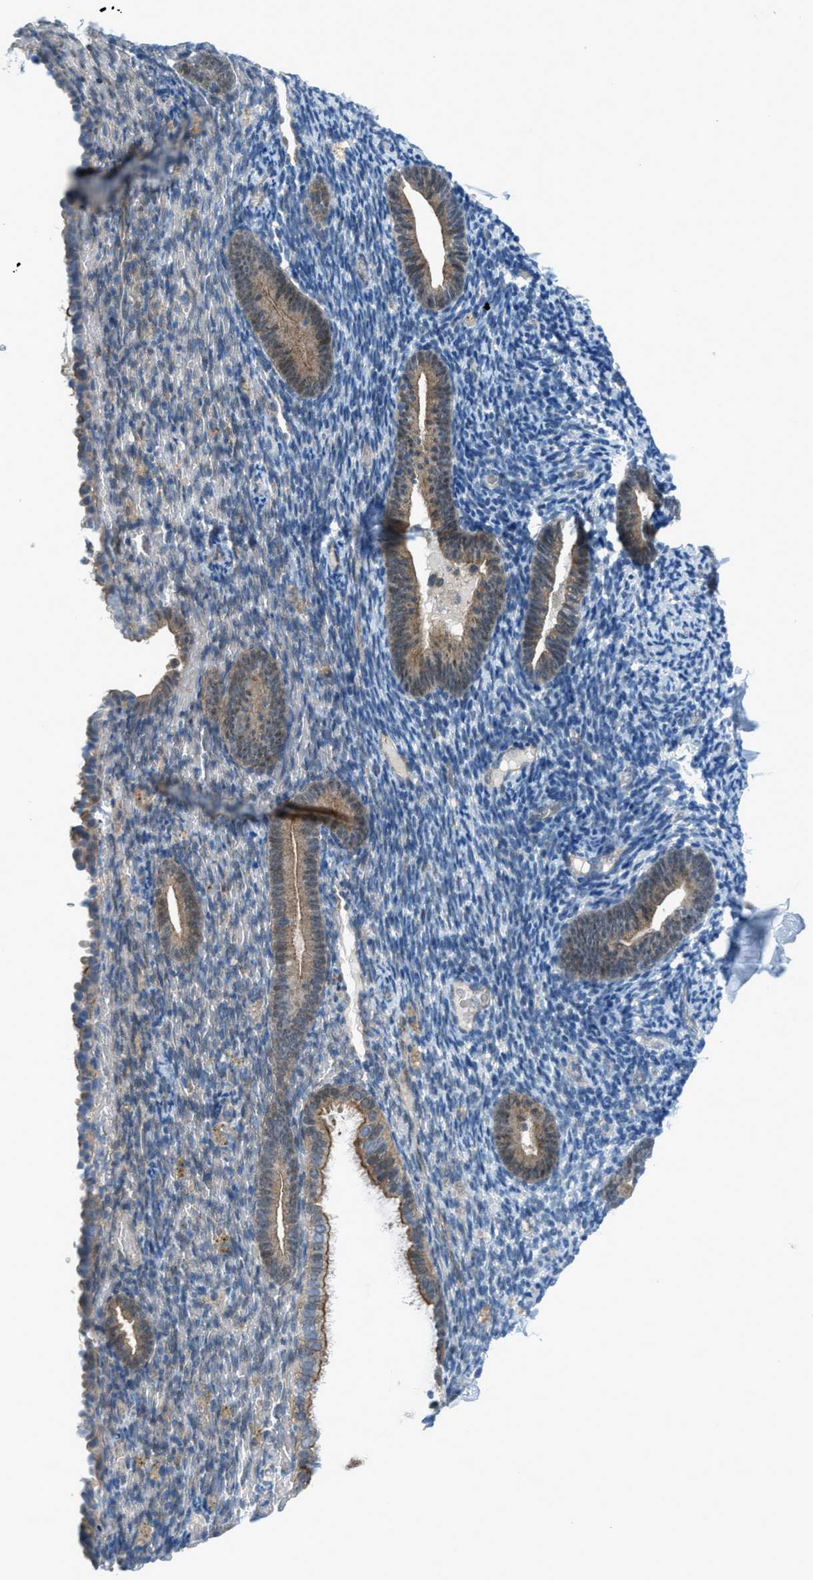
{"staining": {"intensity": "weak", "quantity": "<25%", "location": "cytoplasmic/membranous"}, "tissue": "endometrium", "cell_type": "Cells in endometrial stroma", "image_type": "normal", "snomed": [{"axis": "morphology", "description": "Normal tissue, NOS"}, {"axis": "topography", "description": "Endometrium"}], "caption": "Immunohistochemical staining of normal endometrium demonstrates no significant expression in cells in endometrial stroma. Nuclei are stained in blue.", "gene": "PRKN", "patient": {"sex": "female", "age": 51}}